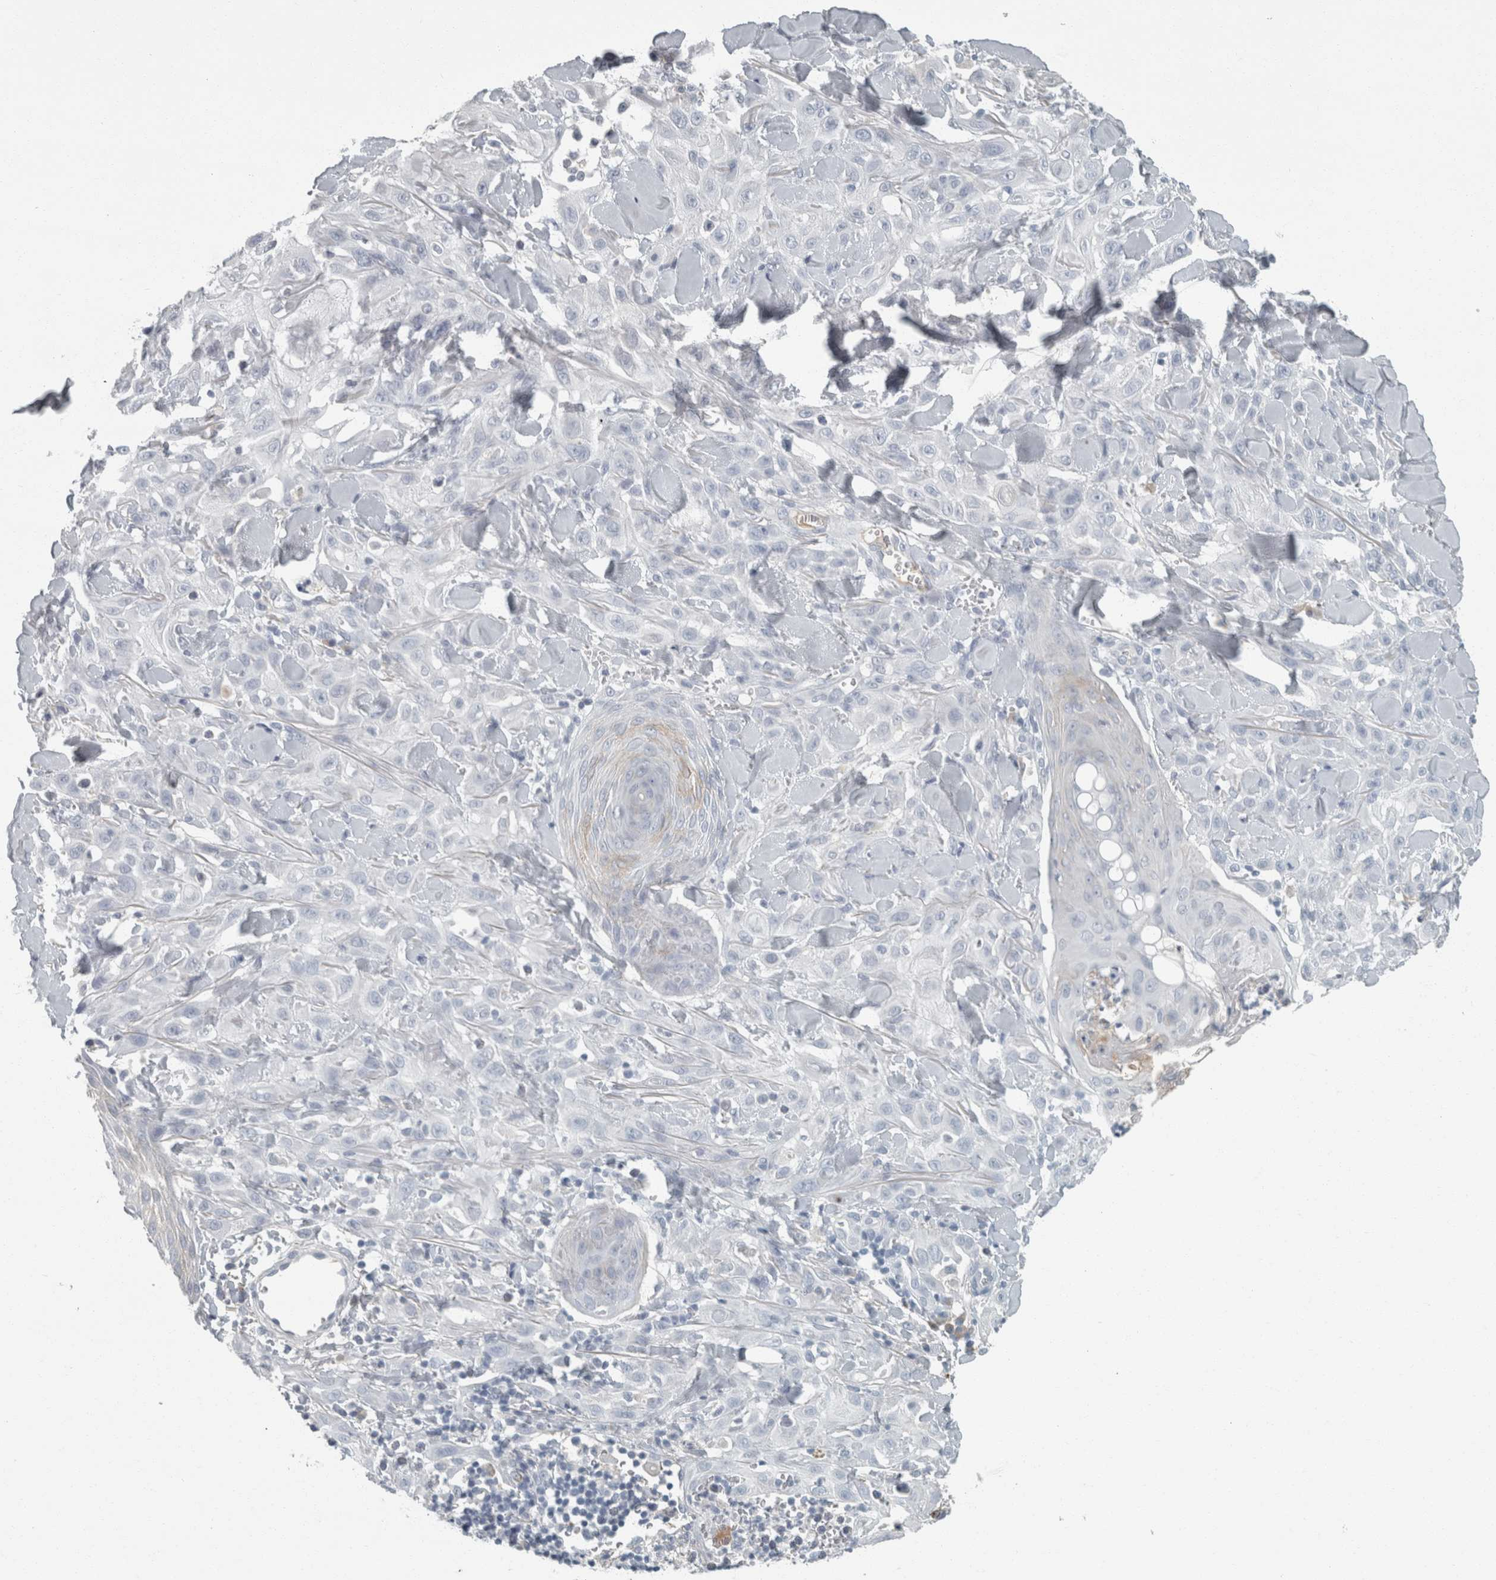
{"staining": {"intensity": "negative", "quantity": "none", "location": "none"}, "tissue": "skin cancer", "cell_type": "Tumor cells", "image_type": "cancer", "snomed": [{"axis": "morphology", "description": "Squamous cell carcinoma, NOS"}, {"axis": "topography", "description": "Skin"}], "caption": "The histopathology image exhibits no significant expression in tumor cells of squamous cell carcinoma (skin). Brightfield microscopy of immunohistochemistry (IHC) stained with DAB (3,3'-diaminobenzidine) (brown) and hematoxylin (blue), captured at high magnification.", "gene": "CHL1", "patient": {"sex": "male", "age": 24}}